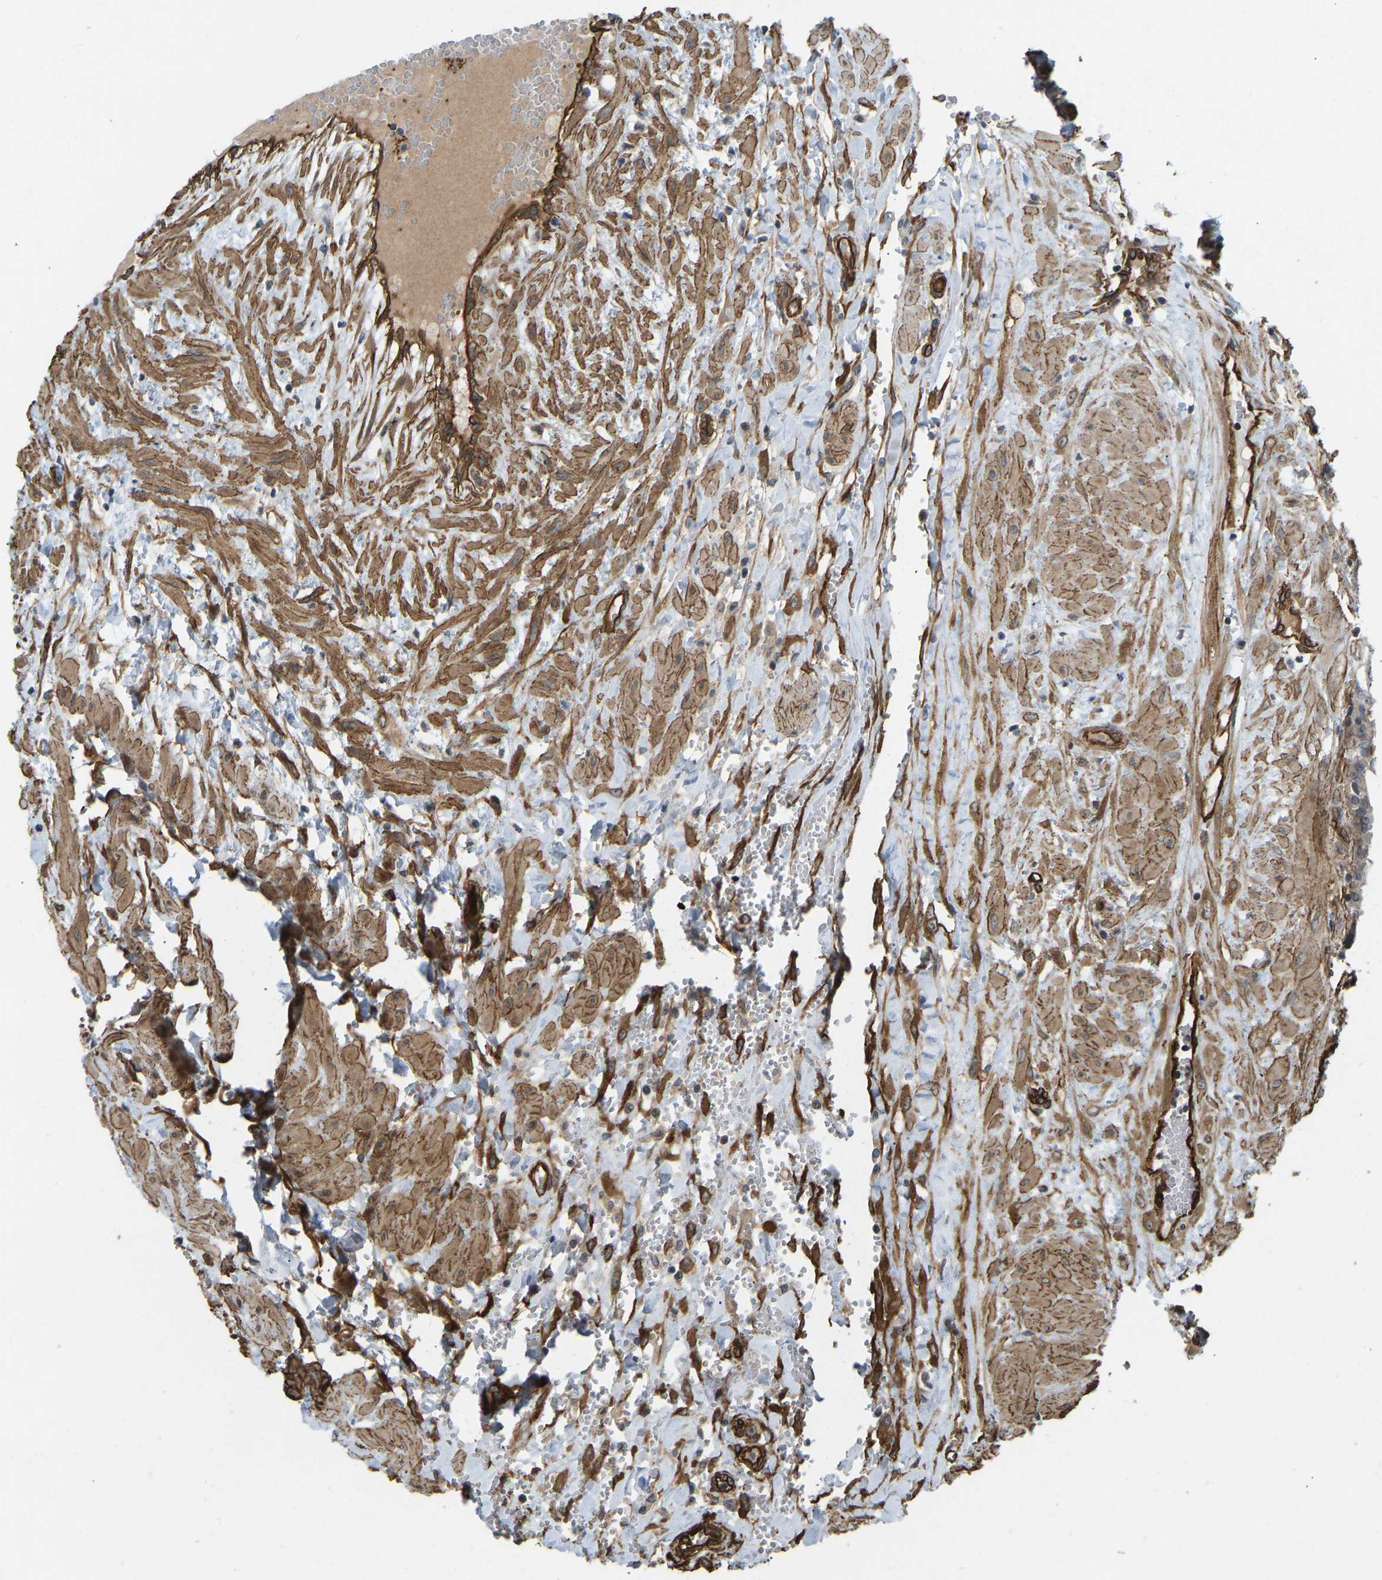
{"staining": {"intensity": "moderate", "quantity": ">75%", "location": "cytoplasmic/membranous"}, "tissue": "fallopian tube", "cell_type": "Glandular cells", "image_type": "normal", "snomed": [{"axis": "morphology", "description": "Normal tissue, NOS"}, {"axis": "topography", "description": "Fallopian tube"}, {"axis": "topography", "description": "Placenta"}], "caption": "Protein expression analysis of unremarkable fallopian tube exhibits moderate cytoplasmic/membranous expression in about >75% of glandular cells.", "gene": "NMB", "patient": {"sex": "female", "age": 32}}